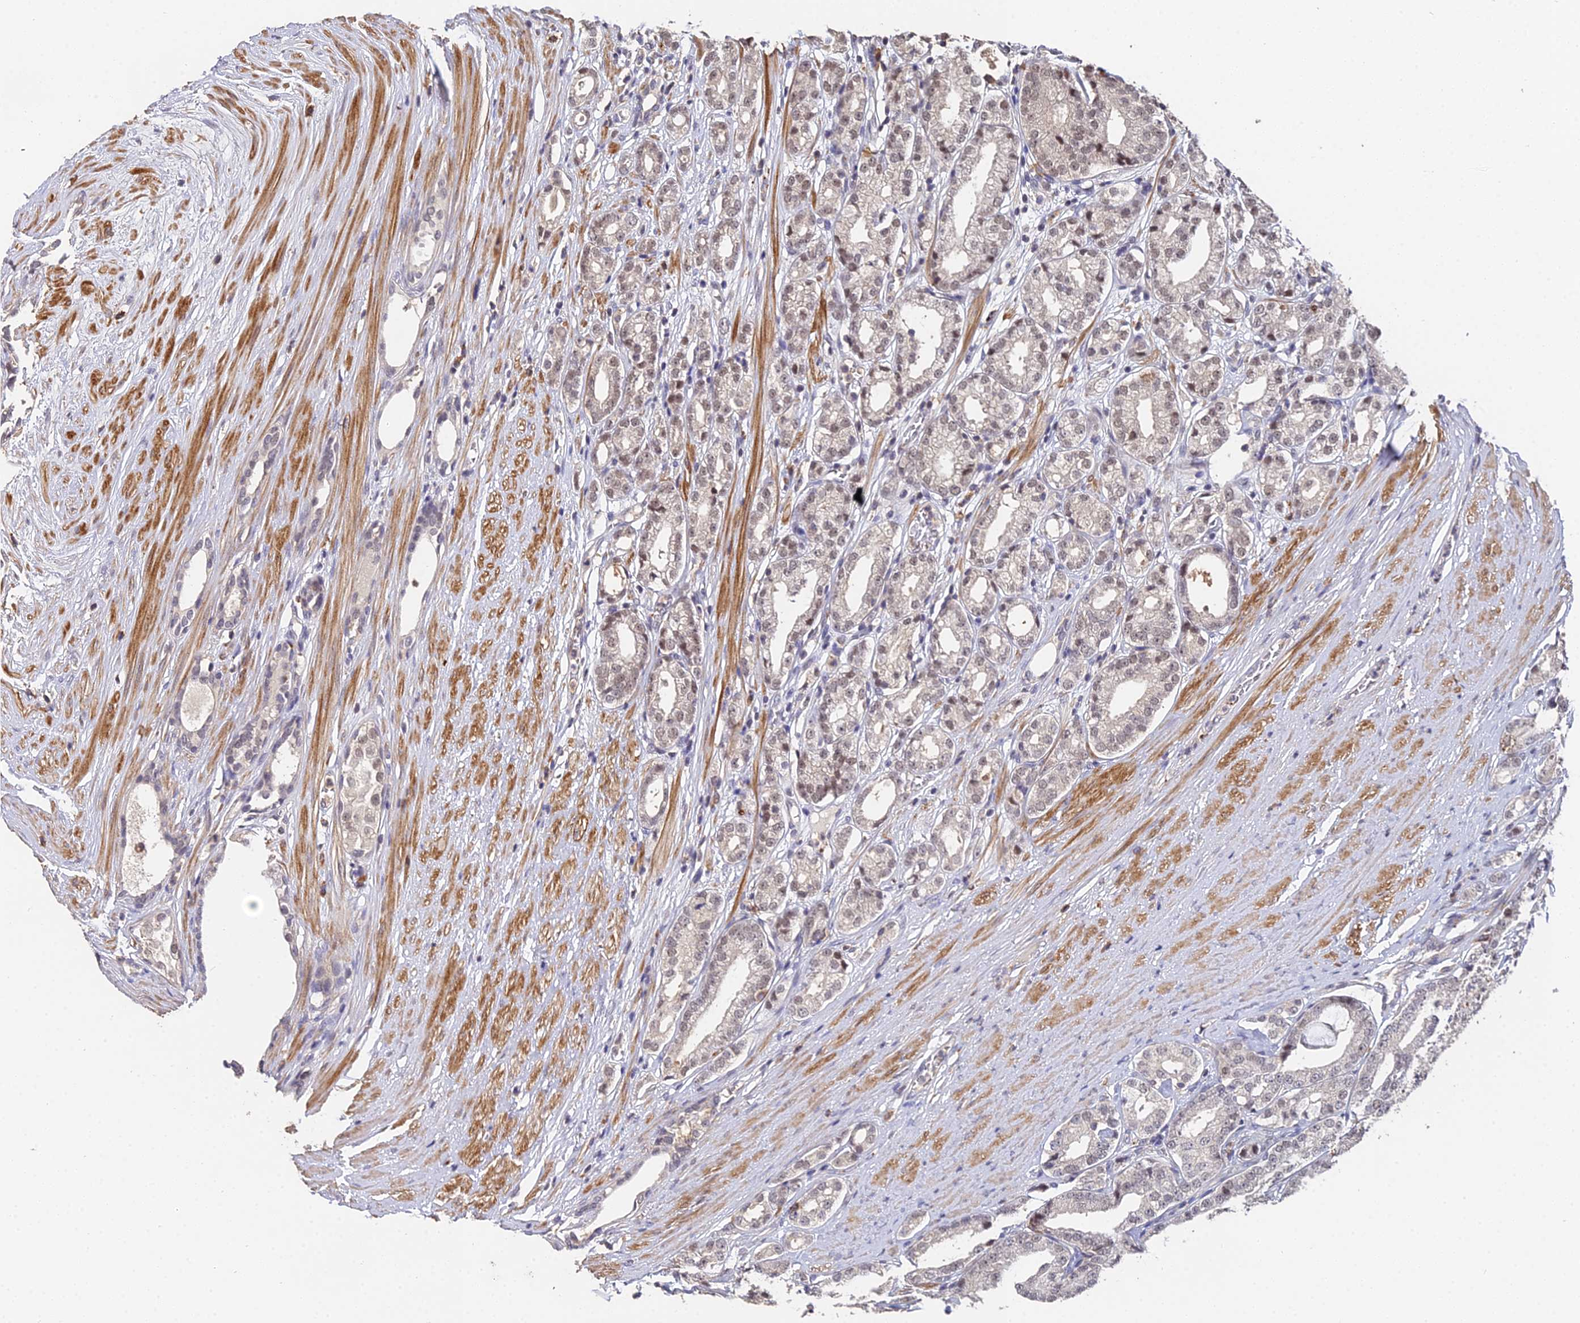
{"staining": {"intensity": "weak", "quantity": "25%-75%", "location": "nuclear"}, "tissue": "prostate cancer", "cell_type": "Tumor cells", "image_type": "cancer", "snomed": [{"axis": "morphology", "description": "Adenocarcinoma, High grade"}, {"axis": "topography", "description": "Prostate"}], "caption": "DAB (3,3'-diaminobenzidine) immunohistochemical staining of human prostate cancer (adenocarcinoma (high-grade)) exhibits weak nuclear protein positivity in approximately 25%-75% of tumor cells. The staining was performed using DAB (3,3'-diaminobenzidine) to visualize the protein expression in brown, while the nuclei were stained in blue with hematoxylin (Magnification: 20x).", "gene": "LSM5", "patient": {"sex": "male", "age": 69}}